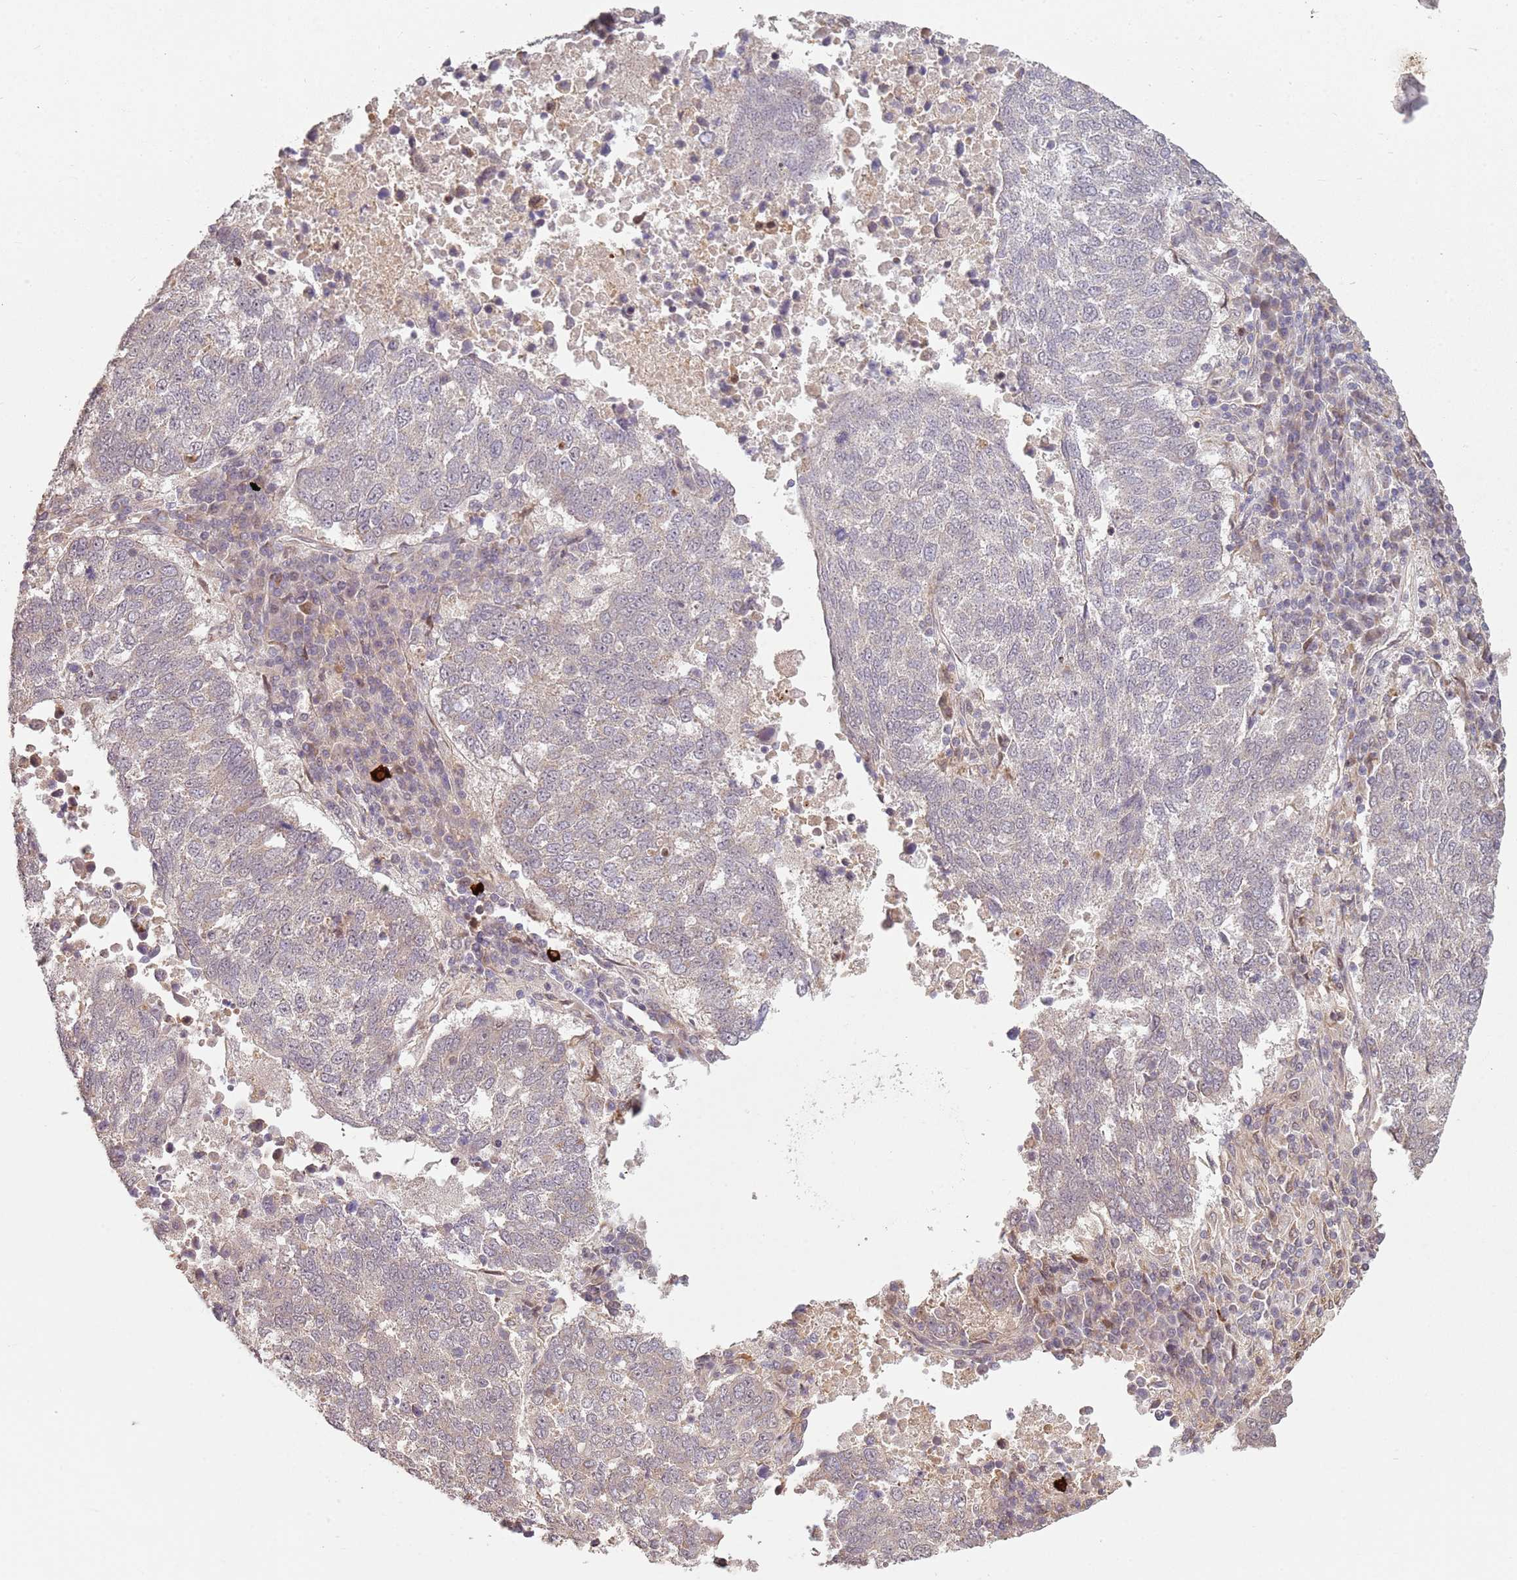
{"staining": {"intensity": "negative", "quantity": "none", "location": "none"}, "tissue": "lung cancer", "cell_type": "Tumor cells", "image_type": "cancer", "snomed": [{"axis": "morphology", "description": "Squamous cell carcinoma, NOS"}, {"axis": "topography", "description": "Lung"}], "caption": "Tumor cells show no significant protein expression in squamous cell carcinoma (lung). The staining was performed using DAB (3,3'-diaminobenzidine) to visualize the protein expression in brown, while the nuclei were stained in blue with hematoxylin (Magnification: 20x).", "gene": "CHURC1", "patient": {"sex": "male", "age": 73}}